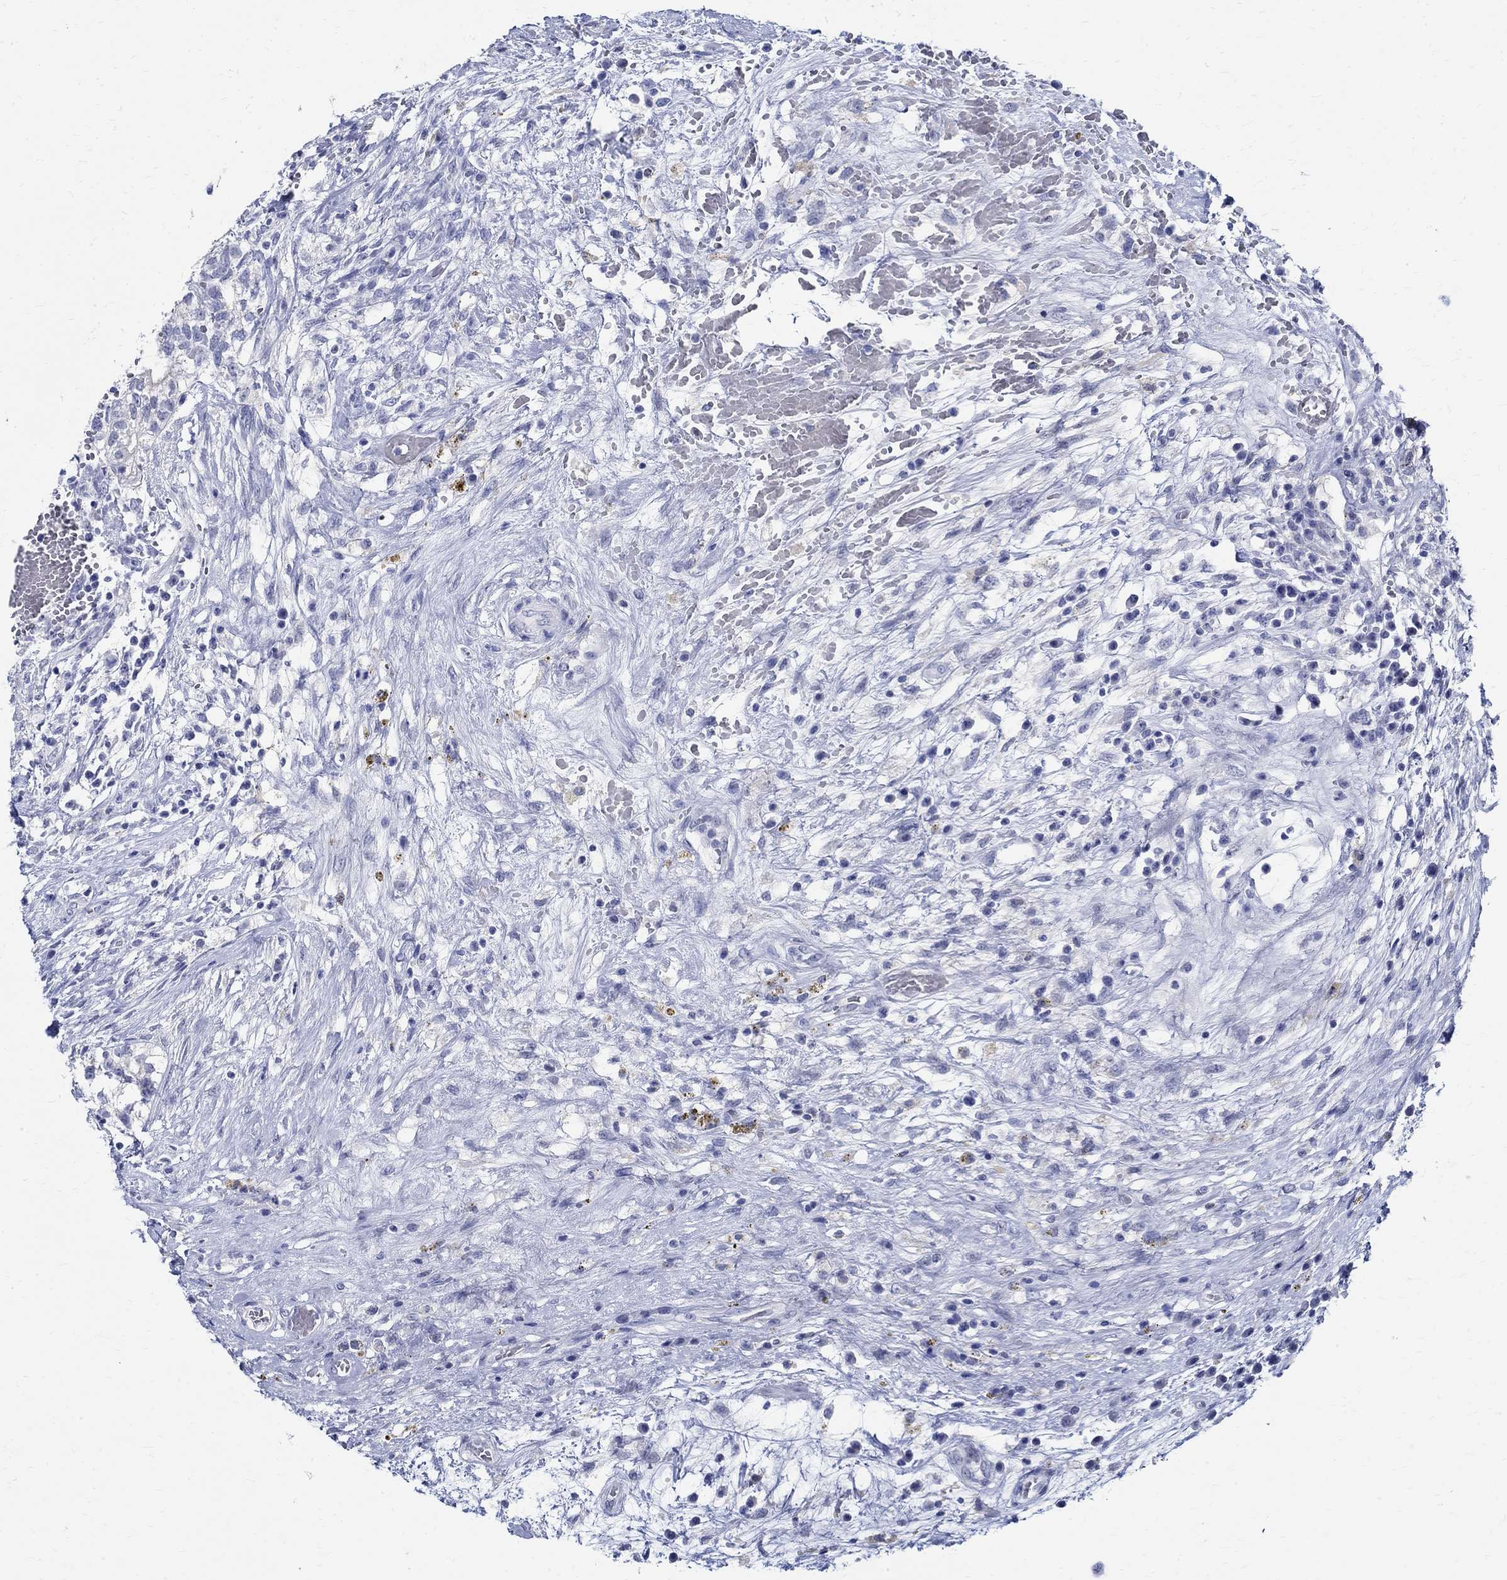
{"staining": {"intensity": "negative", "quantity": "none", "location": "none"}, "tissue": "testis cancer", "cell_type": "Tumor cells", "image_type": "cancer", "snomed": [{"axis": "morphology", "description": "Normal tissue, NOS"}, {"axis": "morphology", "description": "Carcinoma, Embryonal, NOS"}, {"axis": "topography", "description": "Testis"}, {"axis": "topography", "description": "Epididymis"}], "caption": "High power microscopy histopathology image of an immunohistochemistry photomicrograph of testis cancer, revealing no significant staining in tumor cells.", "gene": "BSPRY", "patient": {"sex": "male", "age": 32}}